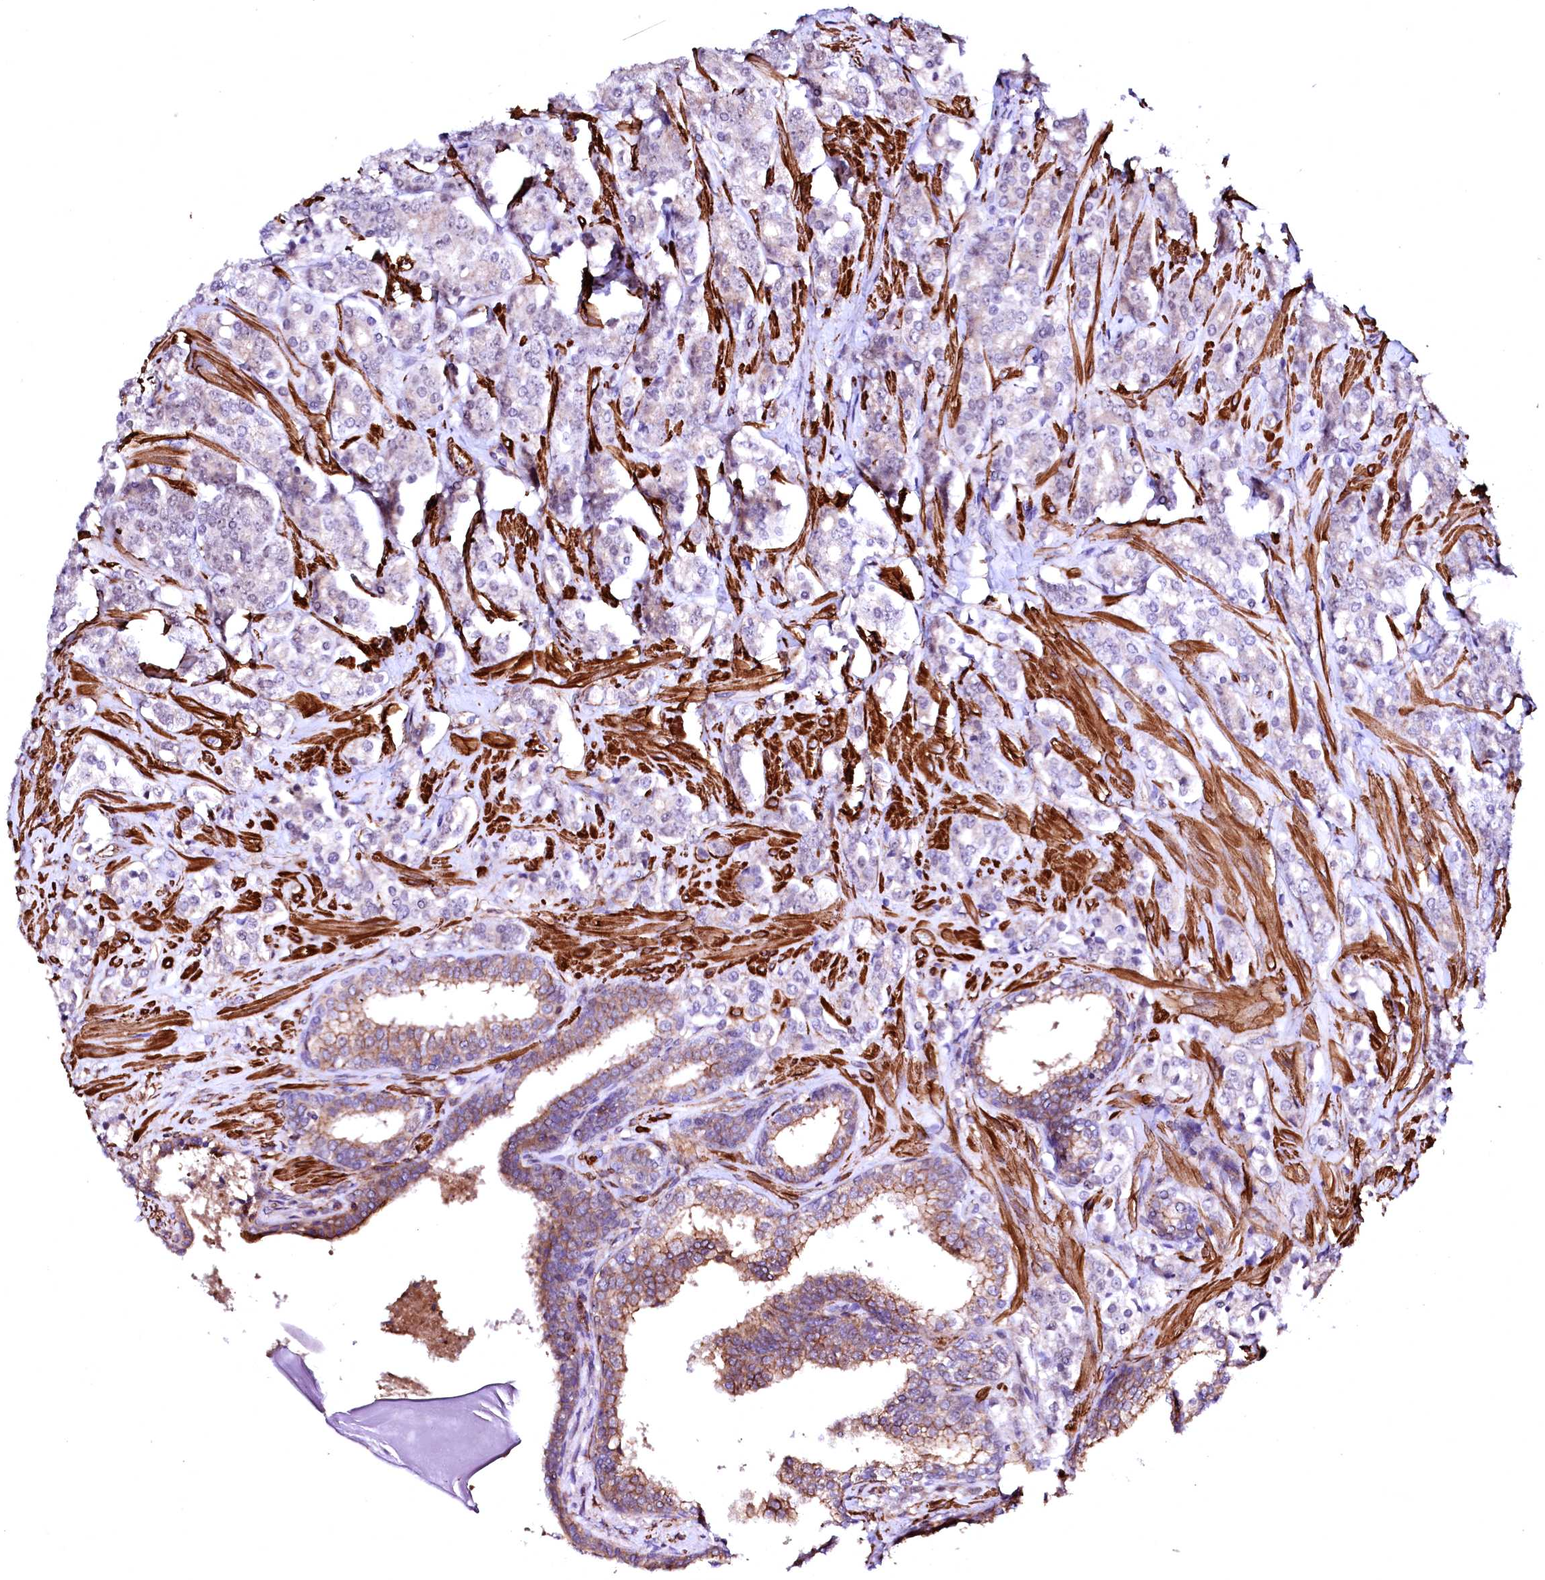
{"staining": {"intensity": "negative", "quantity": "none", "location": "none"}, "tissue": "prostate cancer", "cell_type": "Tumor cells", "image_type": "cancer", "snomed": [{"axis": "morphology", "description": "Adenocarcinoma, High grade"}, {"axis": "topography", "description": "Prostate"}], "caption": "Micrograph shows no protein expression in tumor cells of prostate cancer tissue. Nuclei are stained in blue.", "gene": "GPR176", "patient": {"sex": "male", "age": 62}}